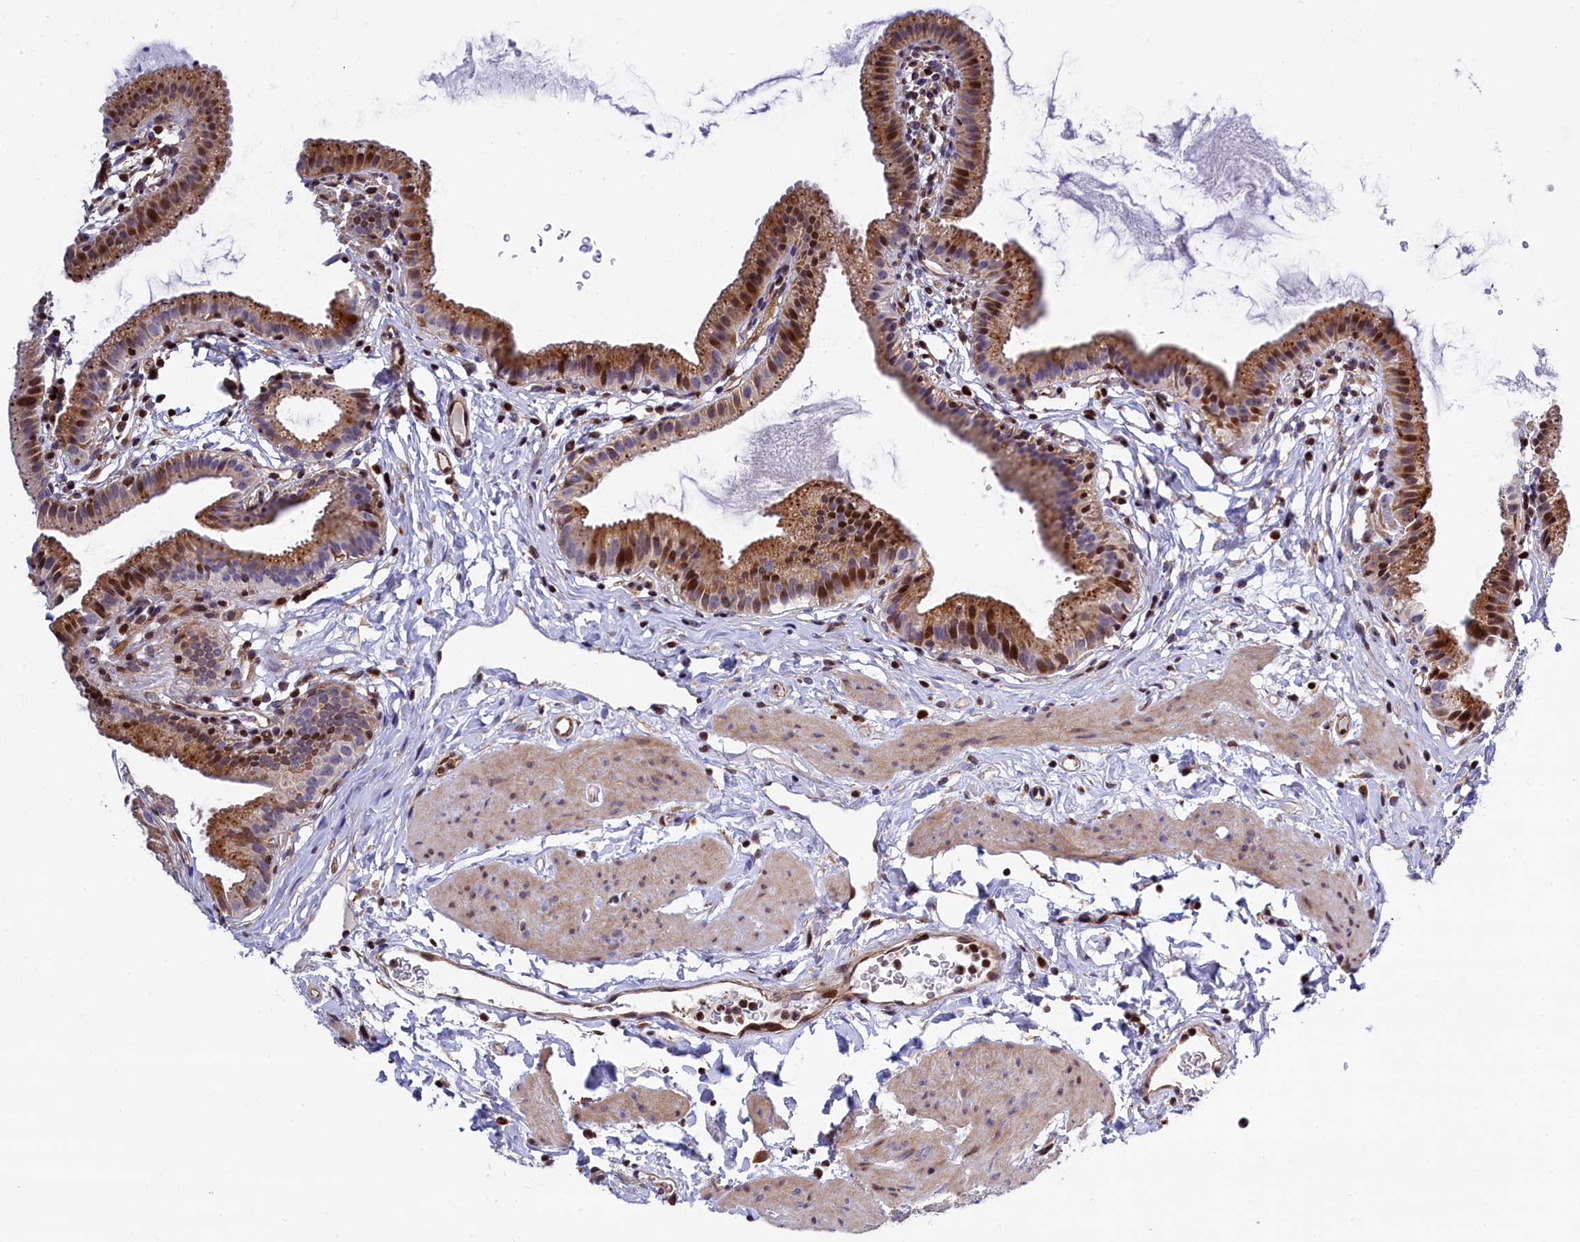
{"staining": {"intensity": "moderate", "quantity": ">75%", "location": "cytoplasmic/membranous,nuclear"}, "tissue": "gallbladder", "cell_type": "Glandular cells", "image_type": "normal", "snomed": [{"axis": "morphology", "description": "Normal tissue, NOS"}, {"axis": "topography", "description": "Gallbladder"}], "caption": "This image shows immunohistochemistry (IHC) staining of benign human gallbladder, with medium moderate cytoplasmic/membranous,nuclear positivity in about >75% of glandular cells.", "gene": "TGDS", "patient": {"sex": "female", "age": 46}}